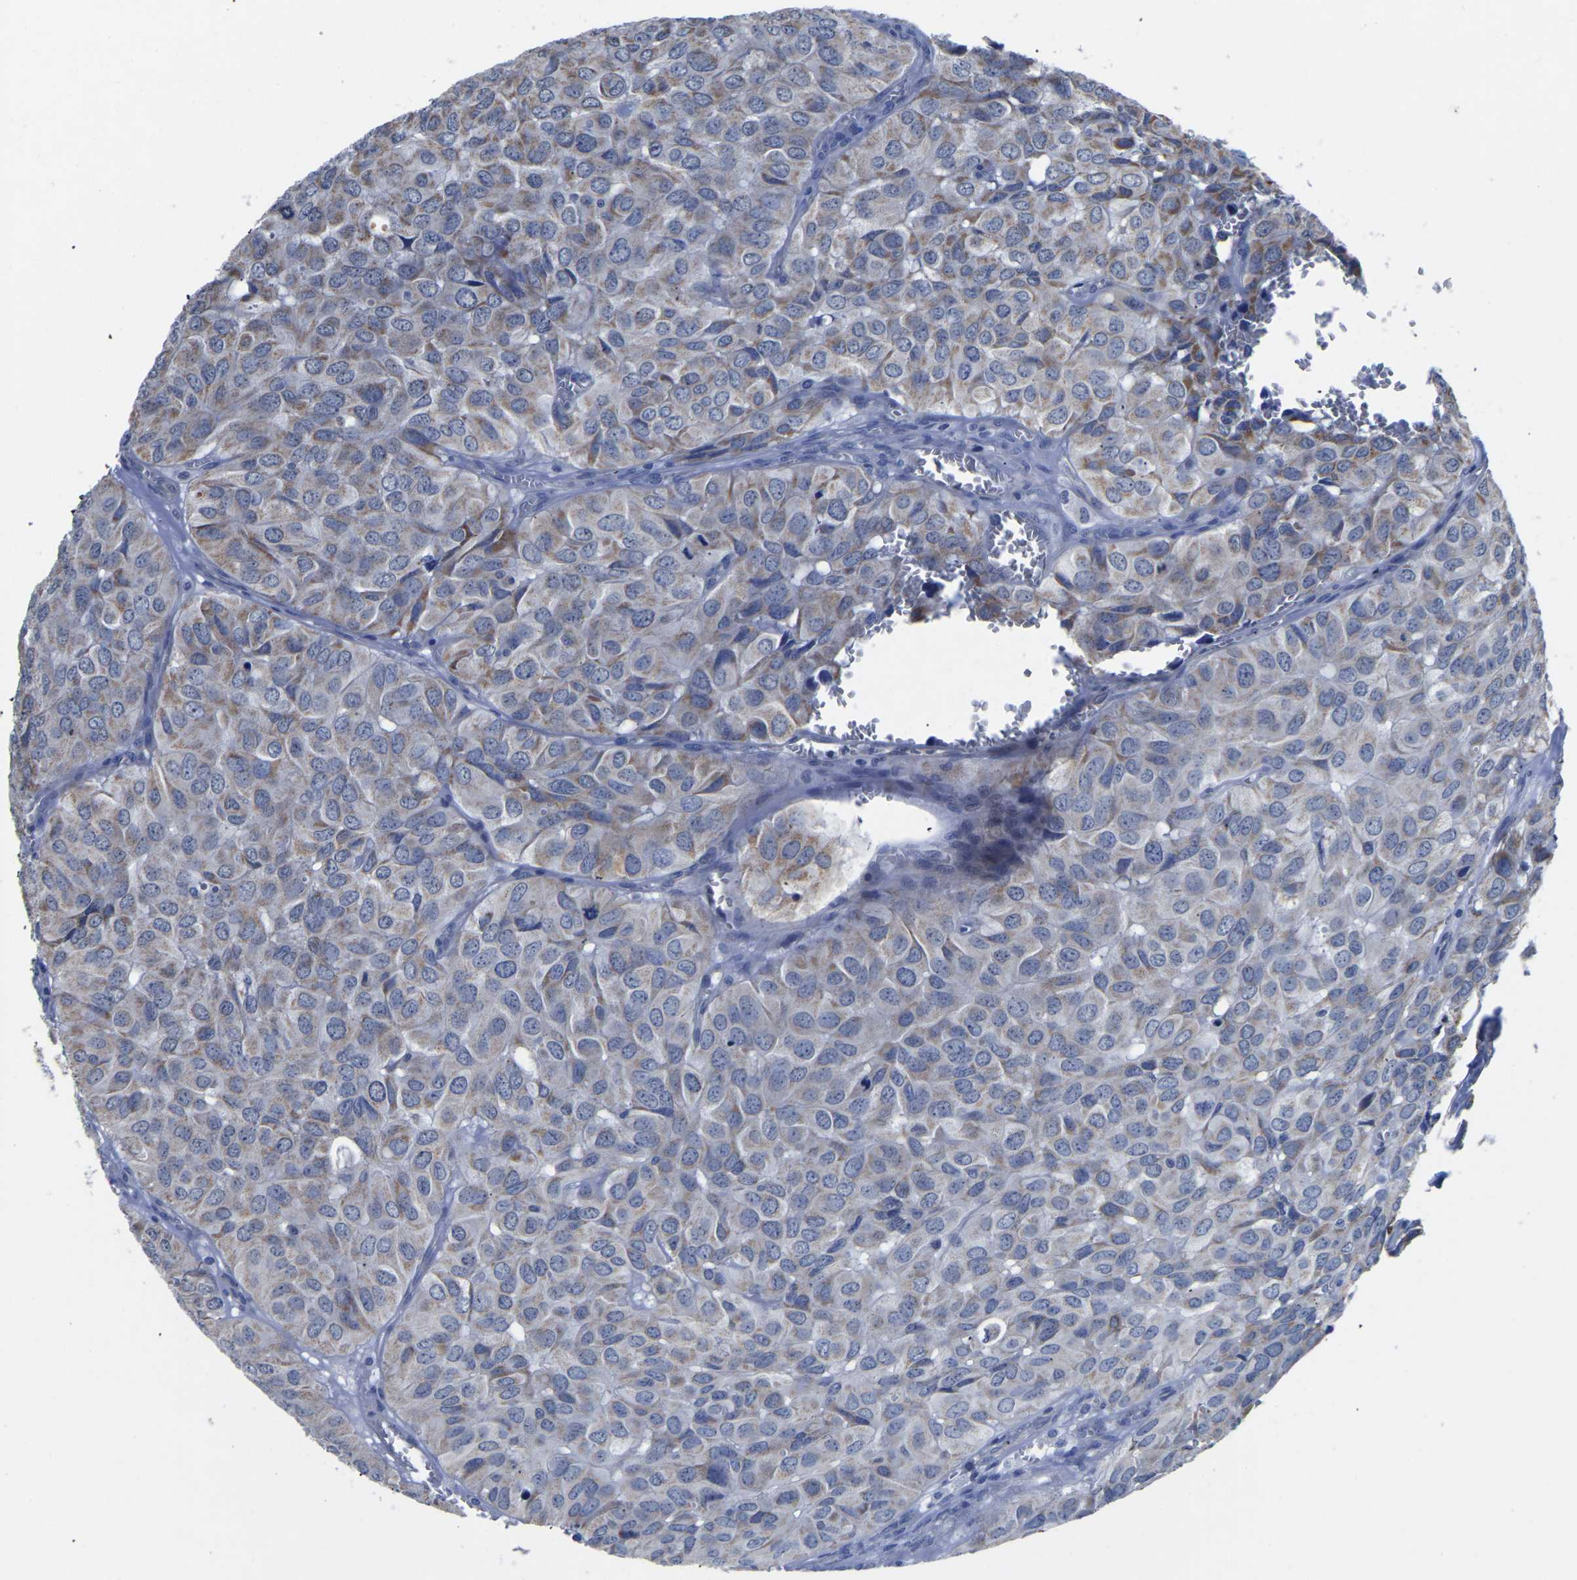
{"staining": {"intensity": "weak", "quantity": "25%-75%", "location": "cytoplasmic/membranous"}, "tissue": "head and neck cancer", "cell_type": "Tumor cells", "image_type": "cancer", "snomed": [{"axis": "morphology", "description": "Adenocarcinoma, NOS"}, {"axis": "topography", "description": "Salivary gland, NOS"}, {"axis": "topography", "description": "Head-Neck"}], "caption": "Tumor cells demonstrate weak cytoplasmic/membranous staining in about 25%-75% of cells in head and neck adenocarcinoma.", "gene": "FGD5", "patient": {"sex": "female", "age": 76}}